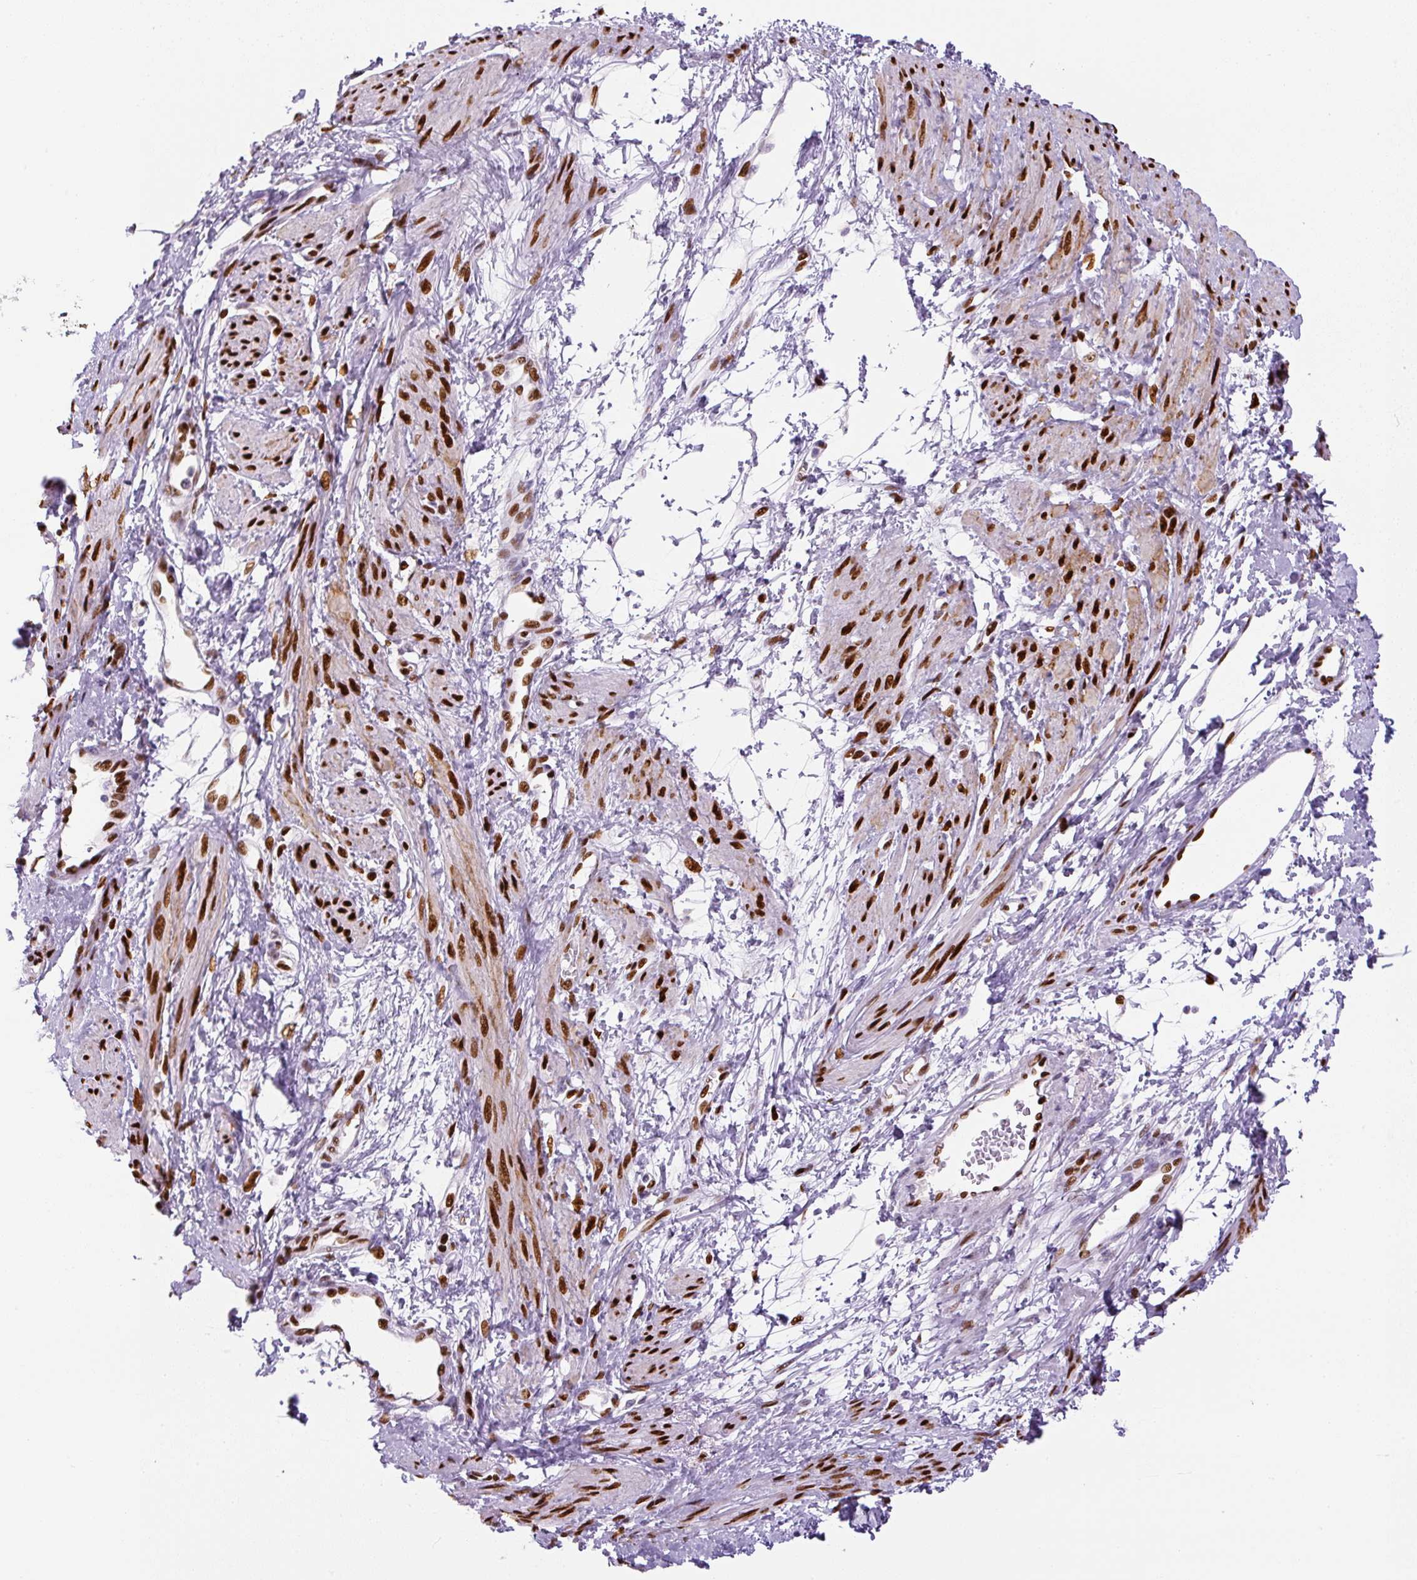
{"staining": {"intensity": "strong", "quantity": ">75%", "location": "nuclear"}, "tissue": "smooth muscle", "cell_type": "Smooth muscle cells", "image_type": "normal", "snomed": [{"axis": "morphology", "description": "Normal tissue, NOS"}, {"axis": "topography", "description": "Smooth muscle"}, {"axis": "topography", "description": "Uterus"}], "caption": "Immunohistochemical staining of normal human smooth muscle demonstrates high levels of strong nuclear staining in approximately >75% of smooth muscle cells. The staining is performed using DAB brown chromogen to label protein expression. The nuclei are counter-stained blue using hematoxylin.", "gene": "ZEB1", "patient": {"sex": "female", "age": 39}}